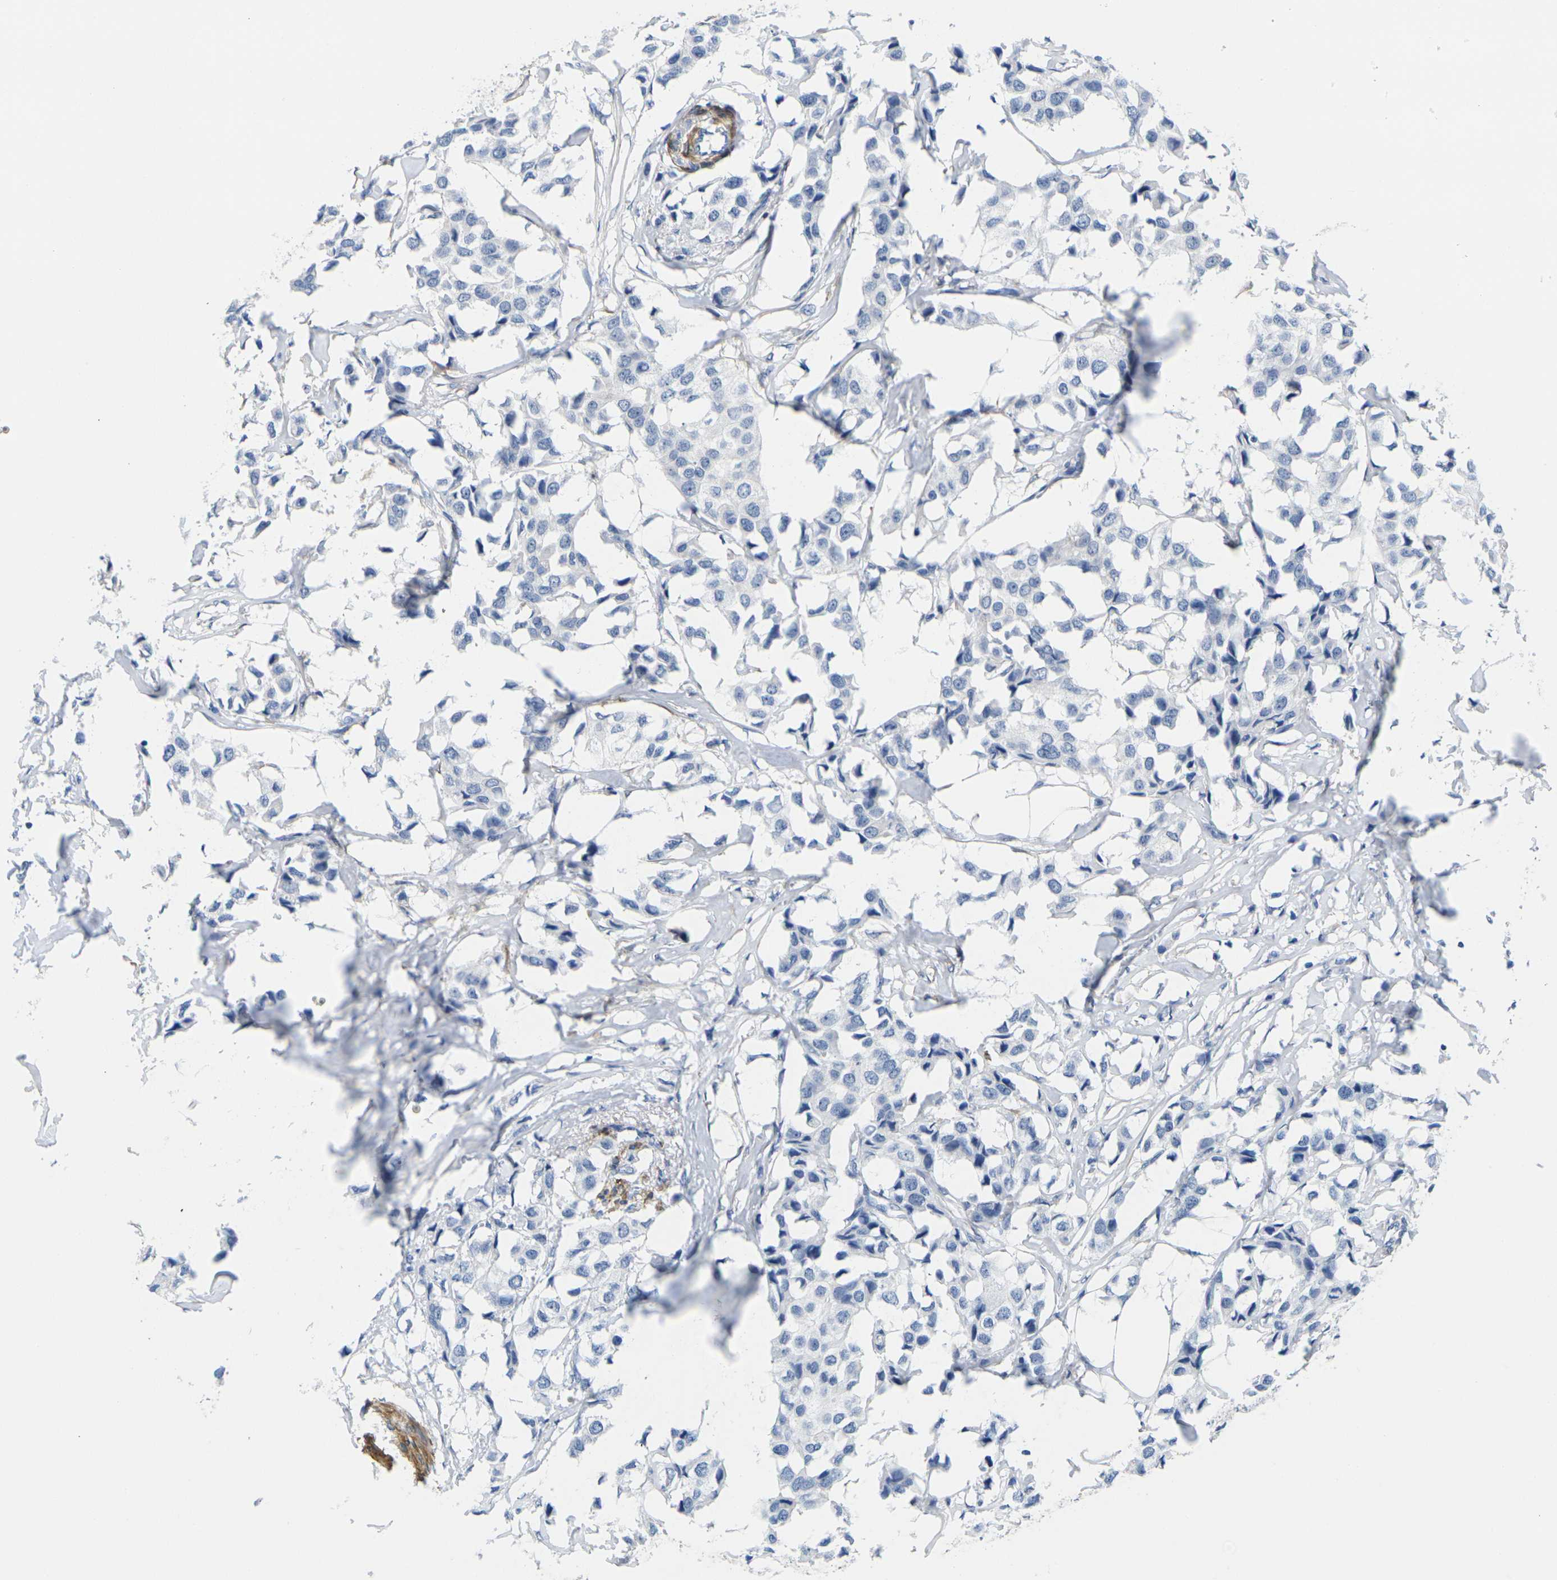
{"staining": {"intensity": "negative", "quantity": "none", "location": "none"}, "tissue": "breast cancer", "cell_type": "Tumor cells", "image_type": "cancer", "snomed": [{"axis": "morphology", "description": "Duct carcinoma"}, {"axis": "topography", "description": "Breast"}], "caption": "Micrograph shows no significant protein expression in tumor cells of breast cancer (intraductal carcinoma).", "gene": "CNN1", "patient": {"sex": "female", "age": 80}}